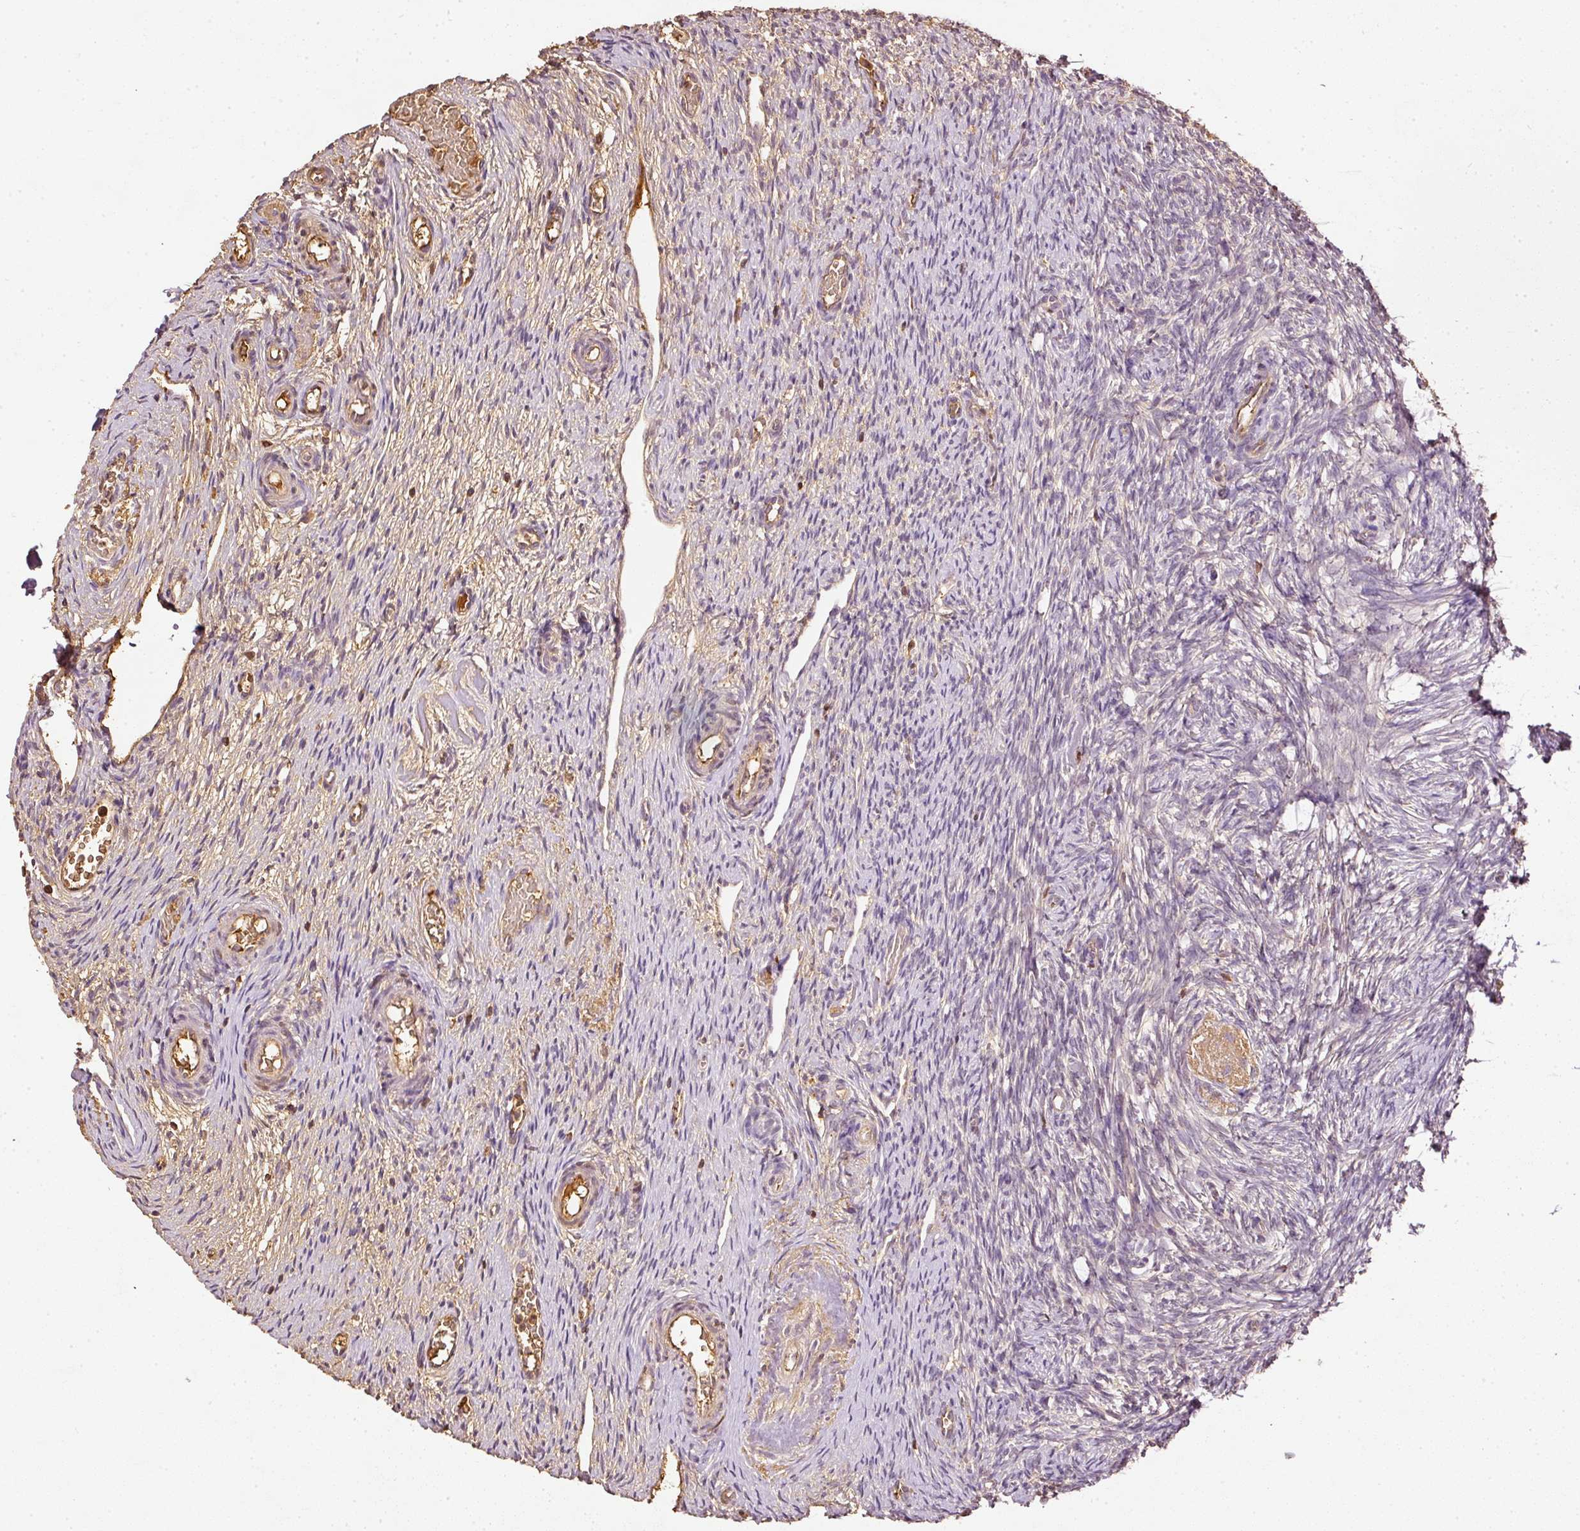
{"staining": {"intensity": "negative", "quantity": "none", "location": "none"}, "tissue": "ovary", "cell_type": "Follicle cells", "image_type": "normal", "snomed": [{"axis": "morphology", "description": "Normal tissue, NOS"}, {"axis": "topography", "description": "Ovary"}], "caption": "A micrograph of human ovary is negative for staining in follicle cells.", "gene": "EVL", "patient": {"sex": "female", "age": 51}}